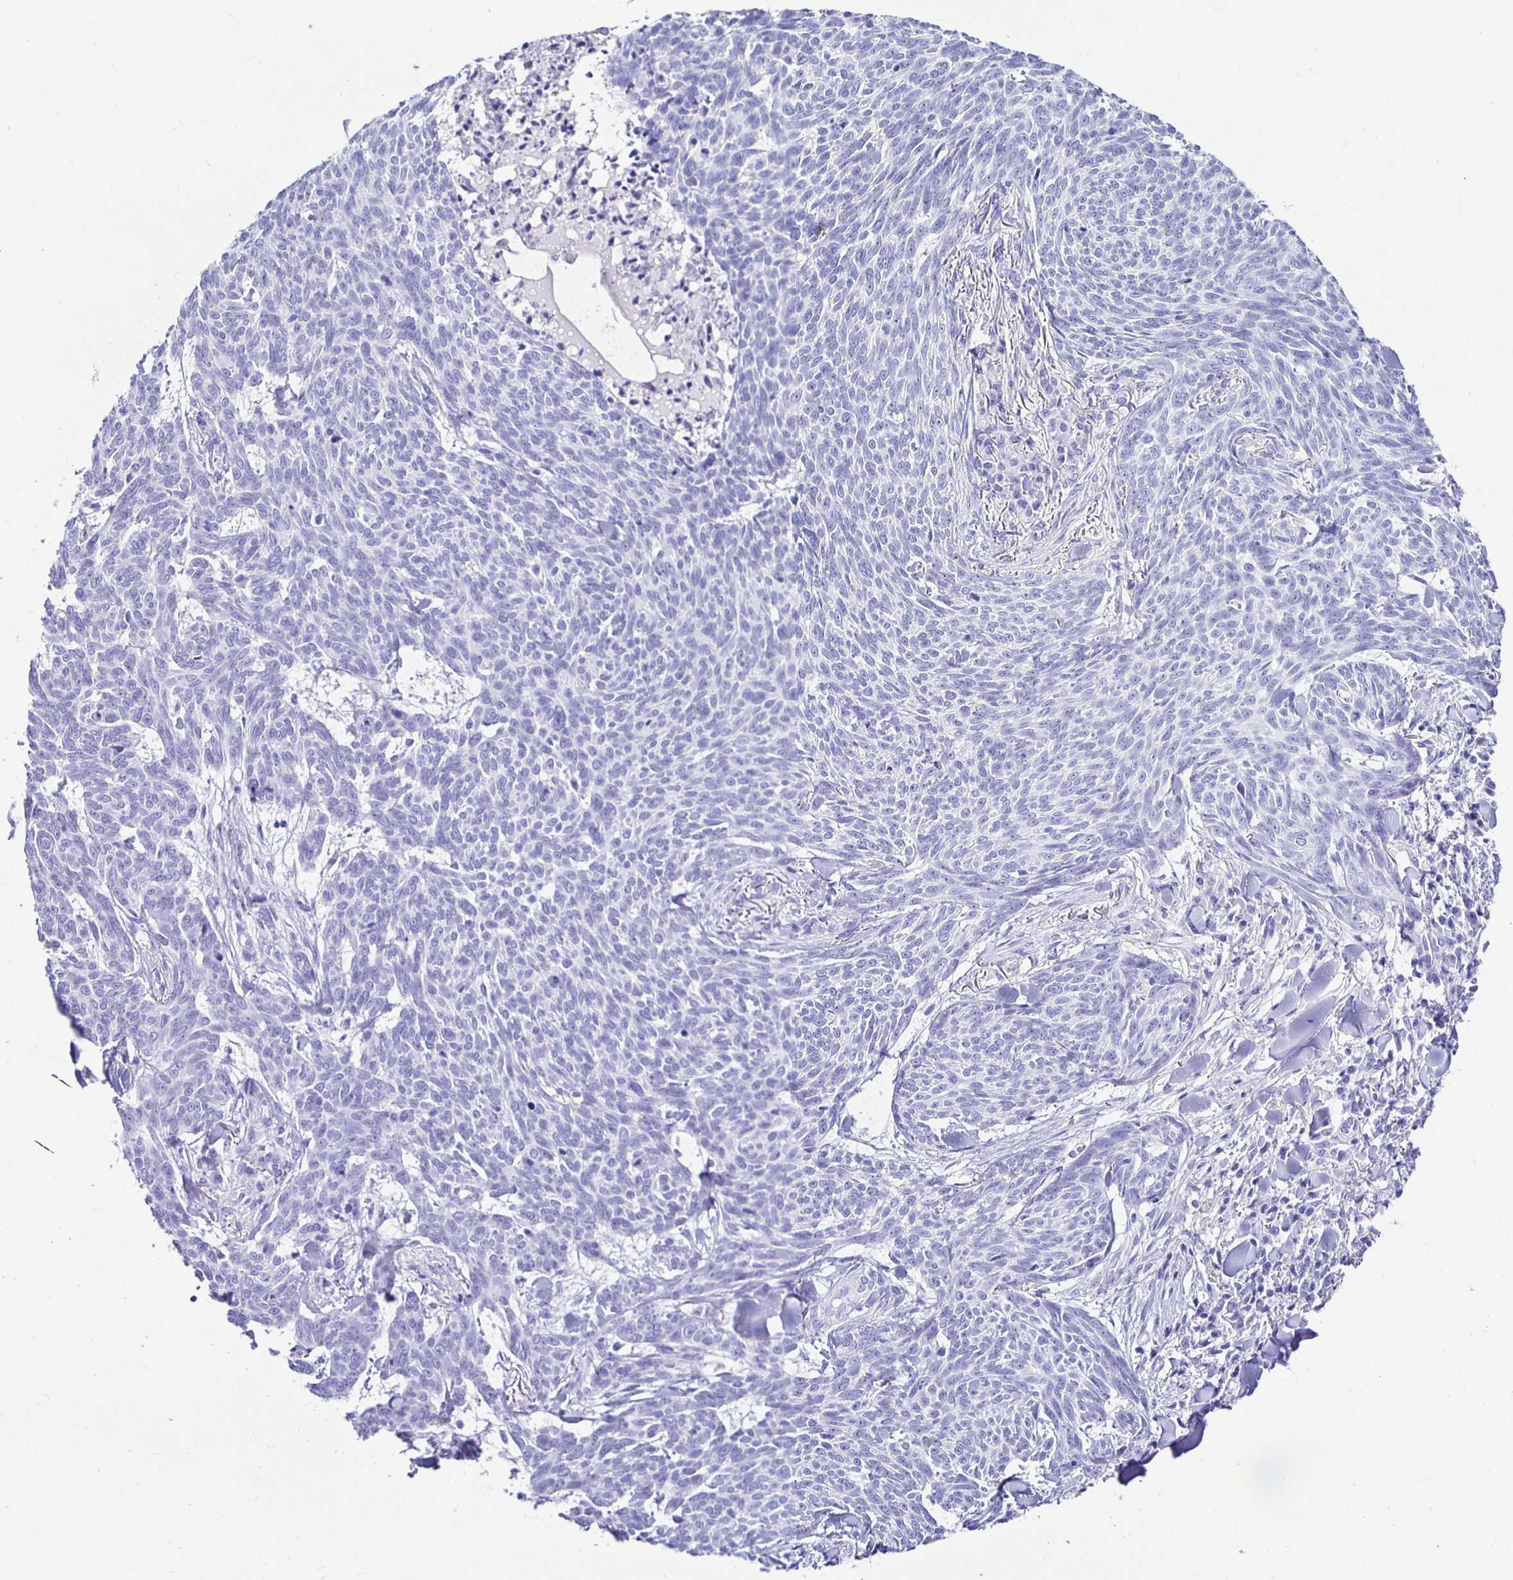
{"staining": {"intensity": "negative", "quantity": "none", "location": "none"}, "tissue": "skin cancer", "cell_type": "Tumor cells", "image_type": "cancer", "snomed": [{"axis": "morphology", "description": "Basal cell carcinoma"}, {"axis": "topography", "description": "Skin"}], "caption": "The image demonstrates no staining of tumor cells in basal cell carcinoma (skin).", "gene": "UMOD", "patient": {"sex": "female", "age": 93}}